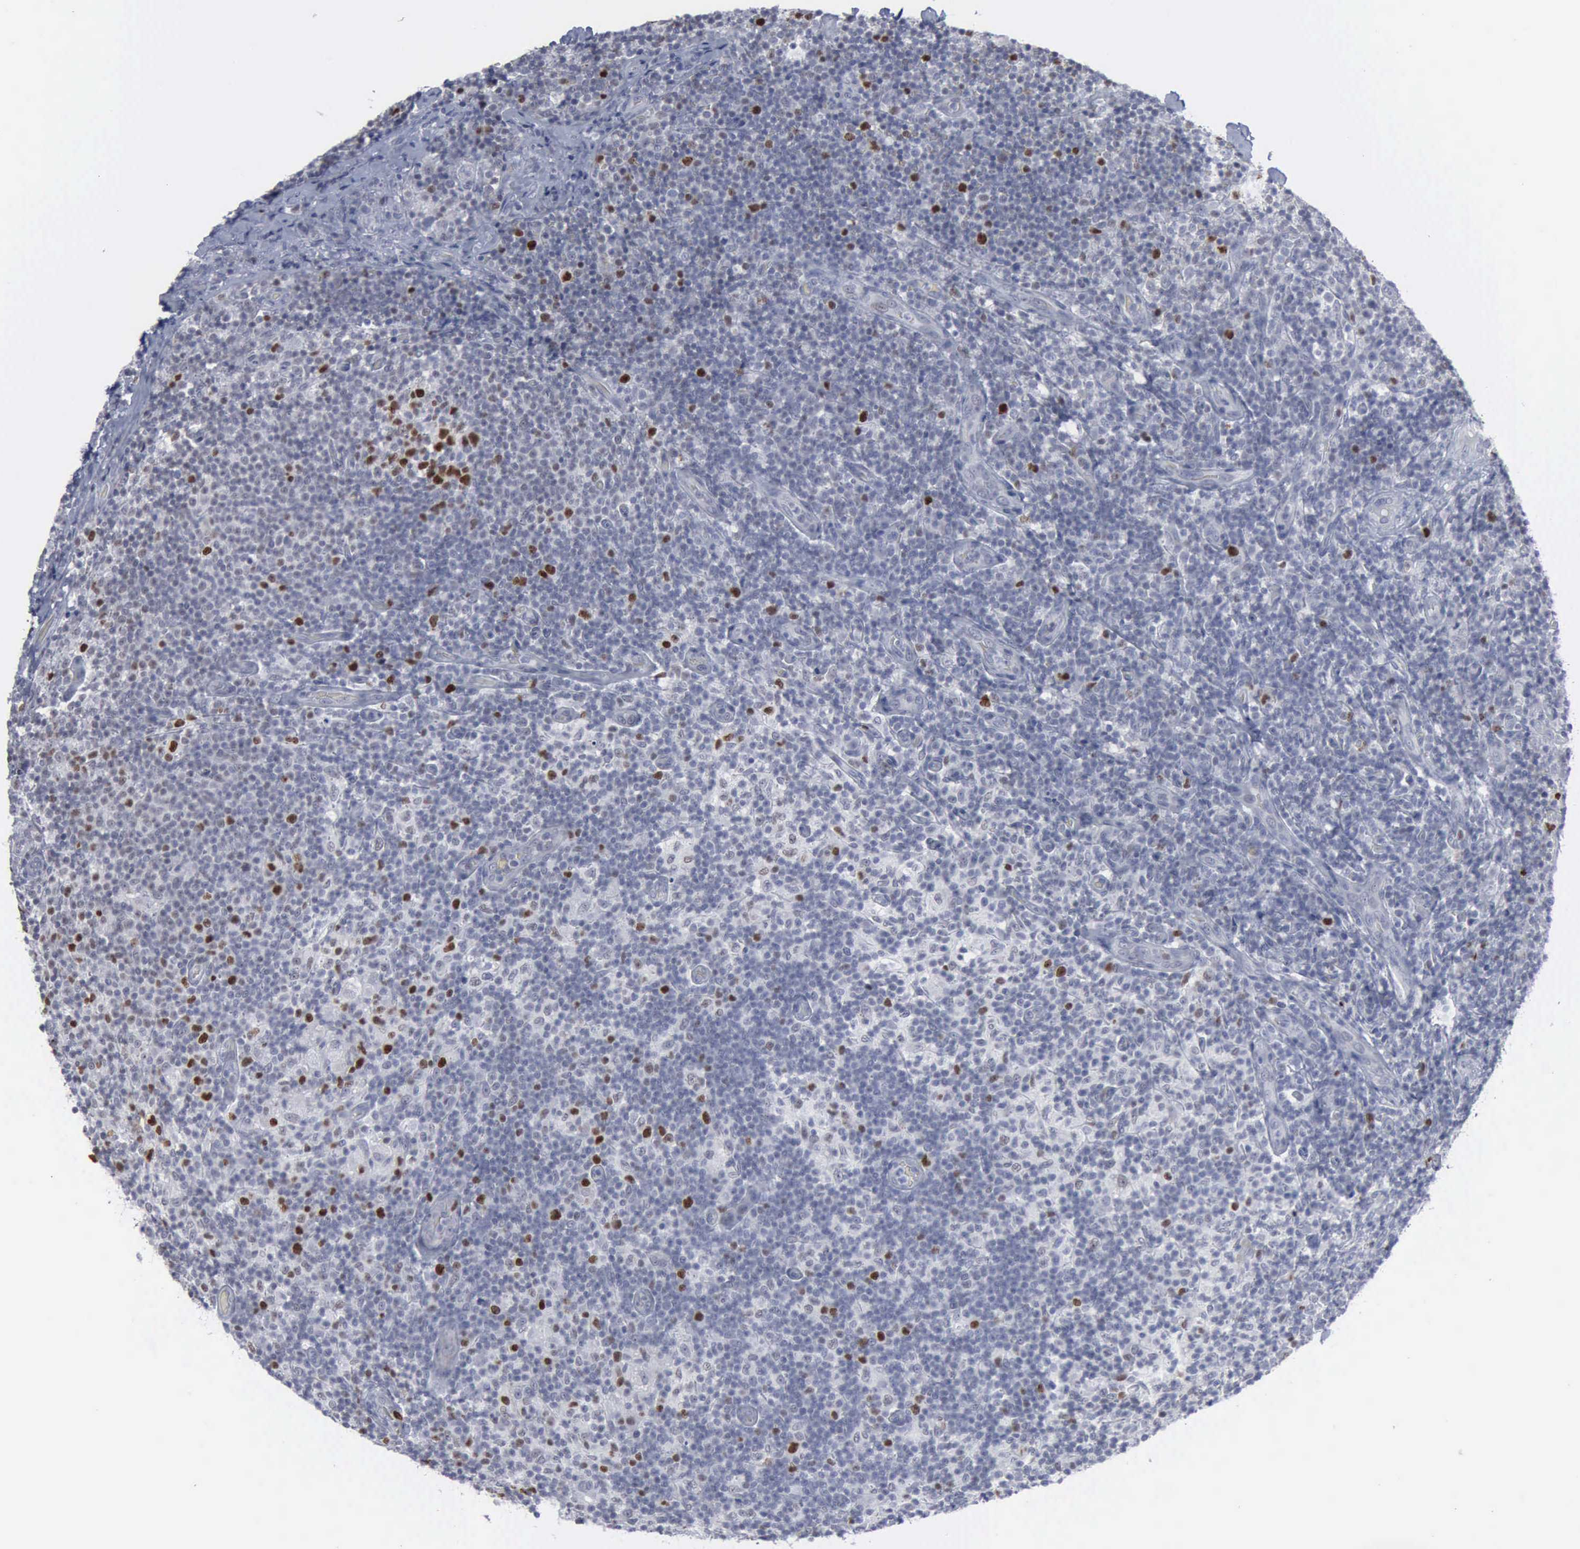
{"staining": {"intensity": "strong", "quantity": "<25%", "location": "nuclear"}, "tissue": "lymph node", "cell_type": "Germinal center cells", "image_type": "normal", "snomed": [{"axis": "morphology", "description": "Normal tissue, NOS"}, {"axis": "morphology", "description": "Inflammation, NOS"}, {"axis": "topography", "description": "Lymph node"}], "caption": "Lymph node was stained to show a protein in brown. There is medium levels of strong nuclear expression in about <25% of germinal center cells. (IHC, brightfield microscopy, high magnification).", "gene": "MCM5", "patient": {"sex": "male", "age": 46}}